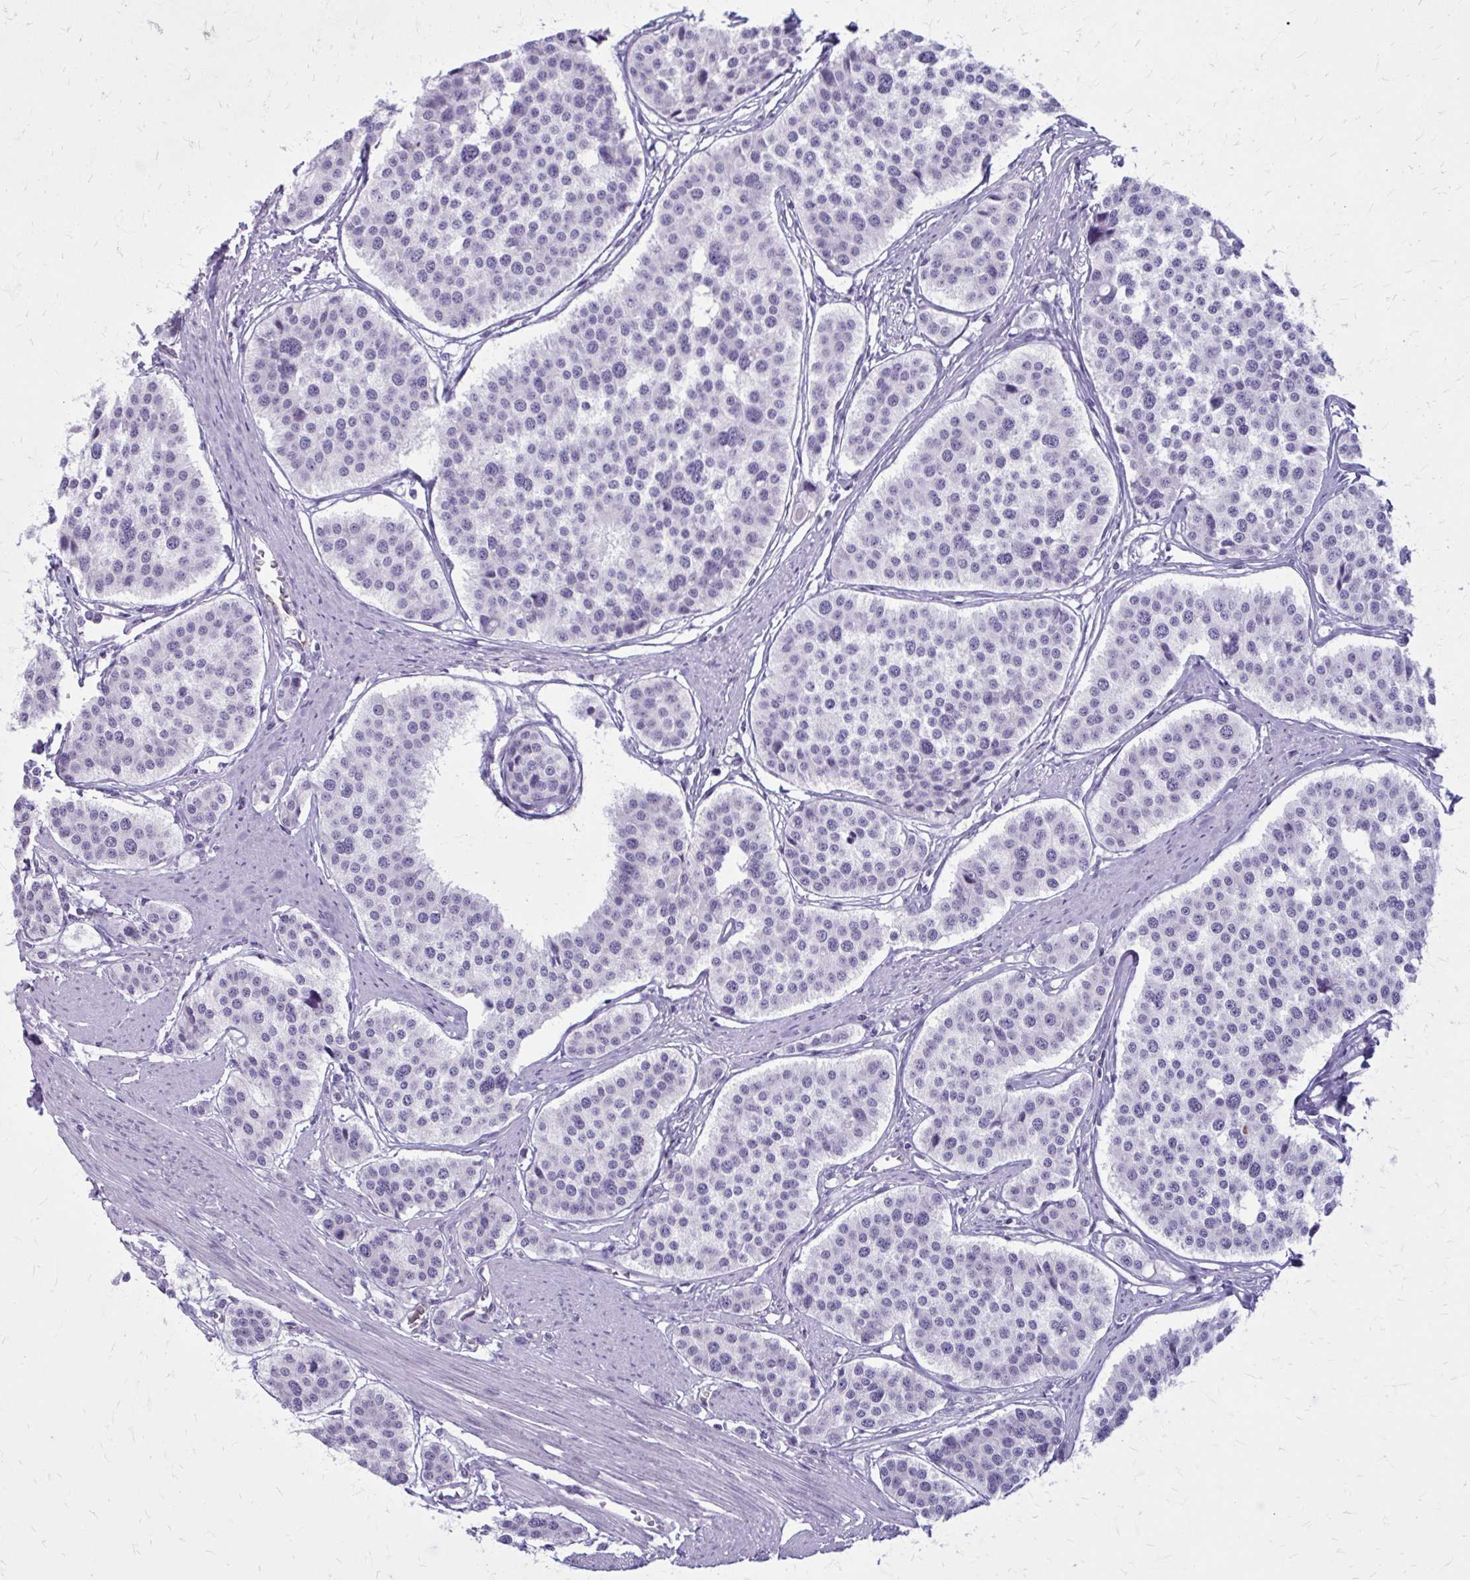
{"staining": {"intensity": "negative", "quantity": "none", "location": "none"}, "tissue": "carcinoid", "cell_type": "Tumor cells", "image_type": "cancer", "snomed": [{"axis": "morphology", "description": "Carcinoid, malignant, NOS"}, {"axis": "topography", "description": "Small intestine"}], "caption": "Micrograph shows no protein expression in tumor cells of malignant carcinoid tissue.", "gene": "CASQ2", "patient": {"sex": "male", "age": 60}}